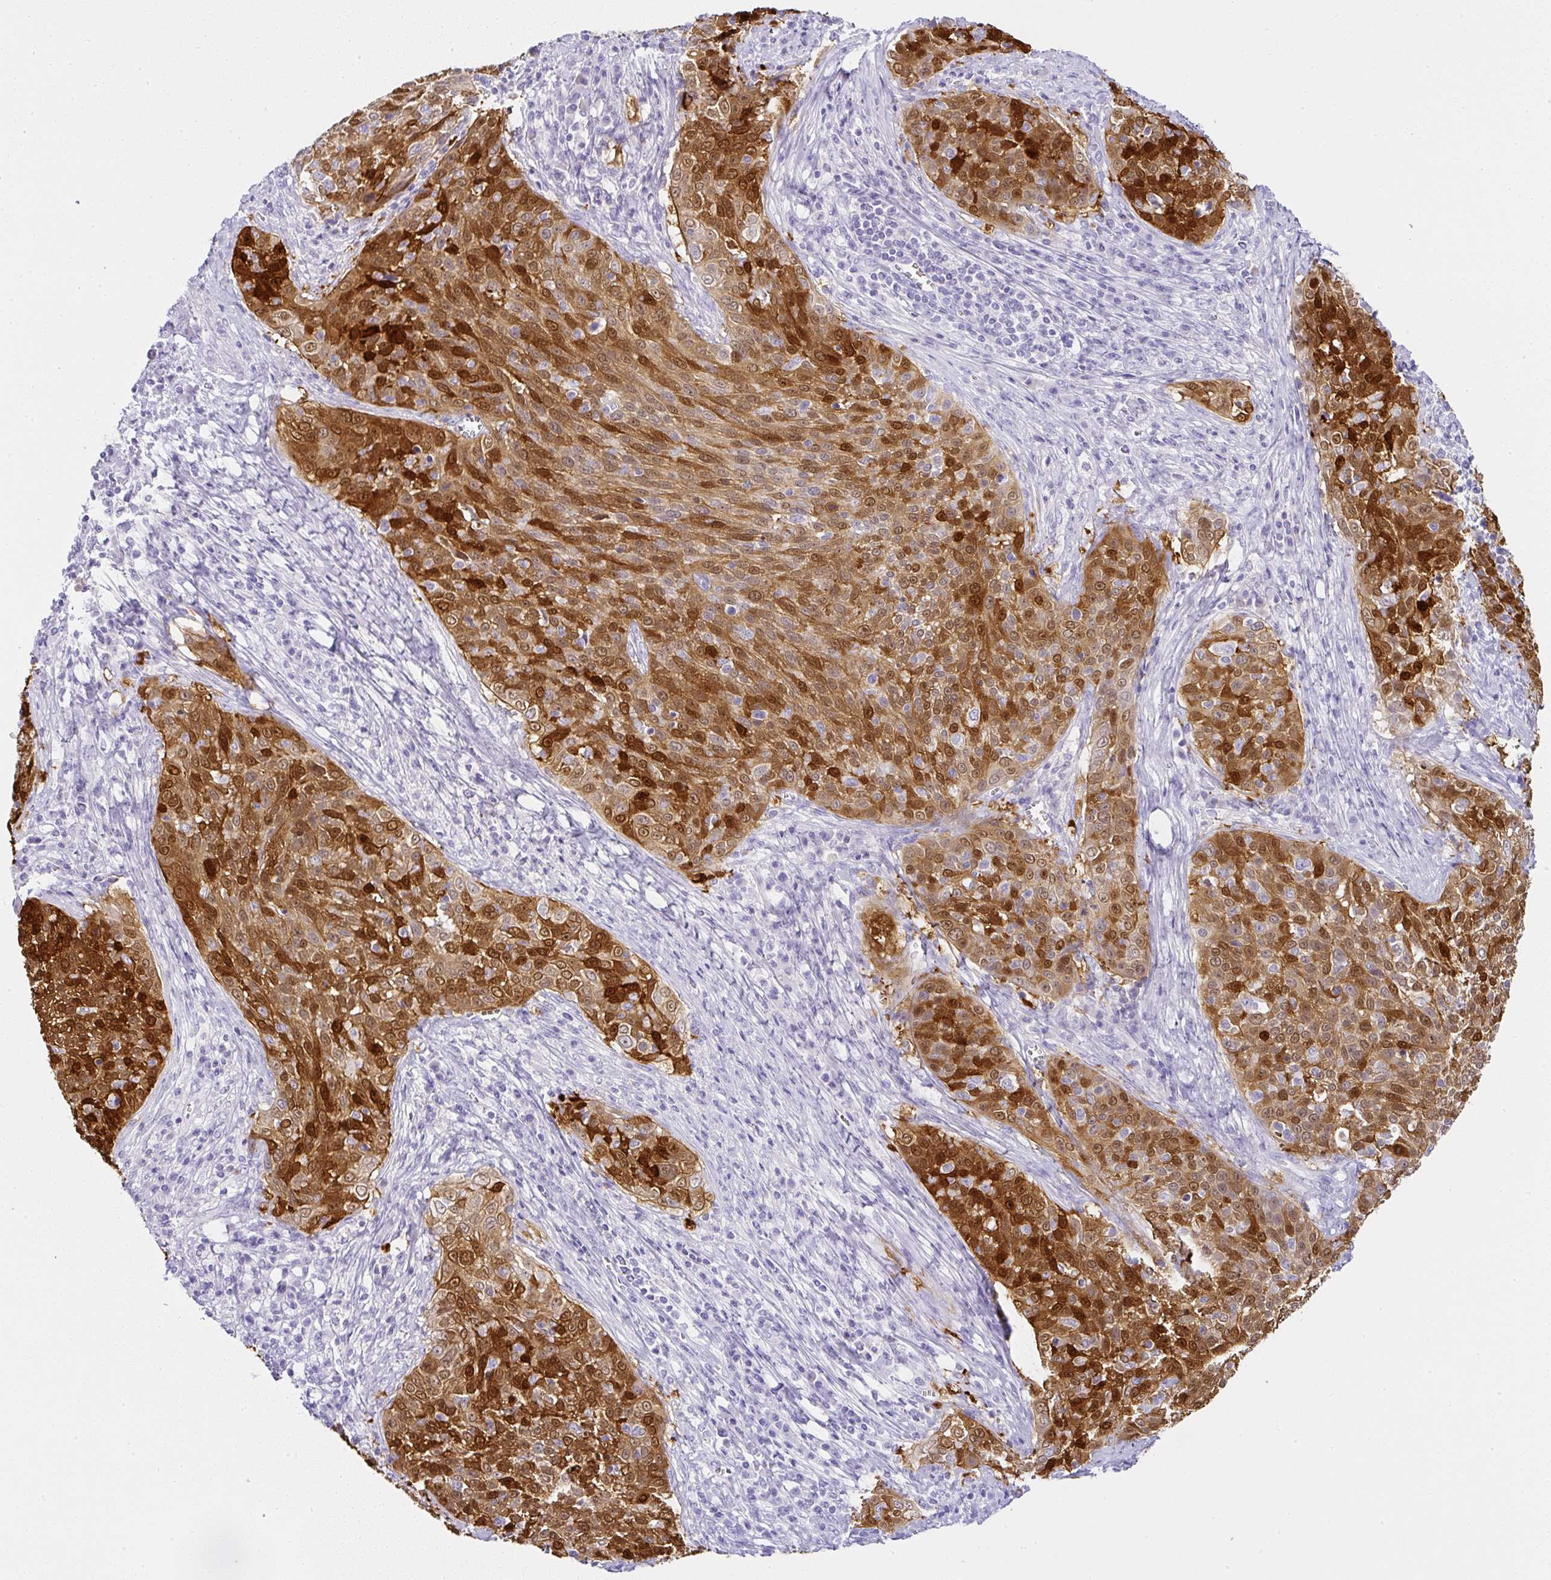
{"staining": {"intensity": "strong", "quantity": "25%-75%", "location": "cytoplasmic/membranous,nuclear"}, "tissue": "cervical cancer", "cell_type": "Tumor cells", "image_type": "cancer", "snomed": [{"axis": "morphology", "description": "Squamous cell carcinoma, NOS"}, {"axis": "topography", "description": "Cervix"}], "caption": "A photomicrograph of human squamous cell carcinoma (cervical) stained for a protein demonstrates strong cytoplasmic/membranous and nuclear brown staining in tumor cells. (IHC, brightfield microscopy, high magnification).", "gene": "SERPINB3", "patient": {"sex": "female", "age": 31}}